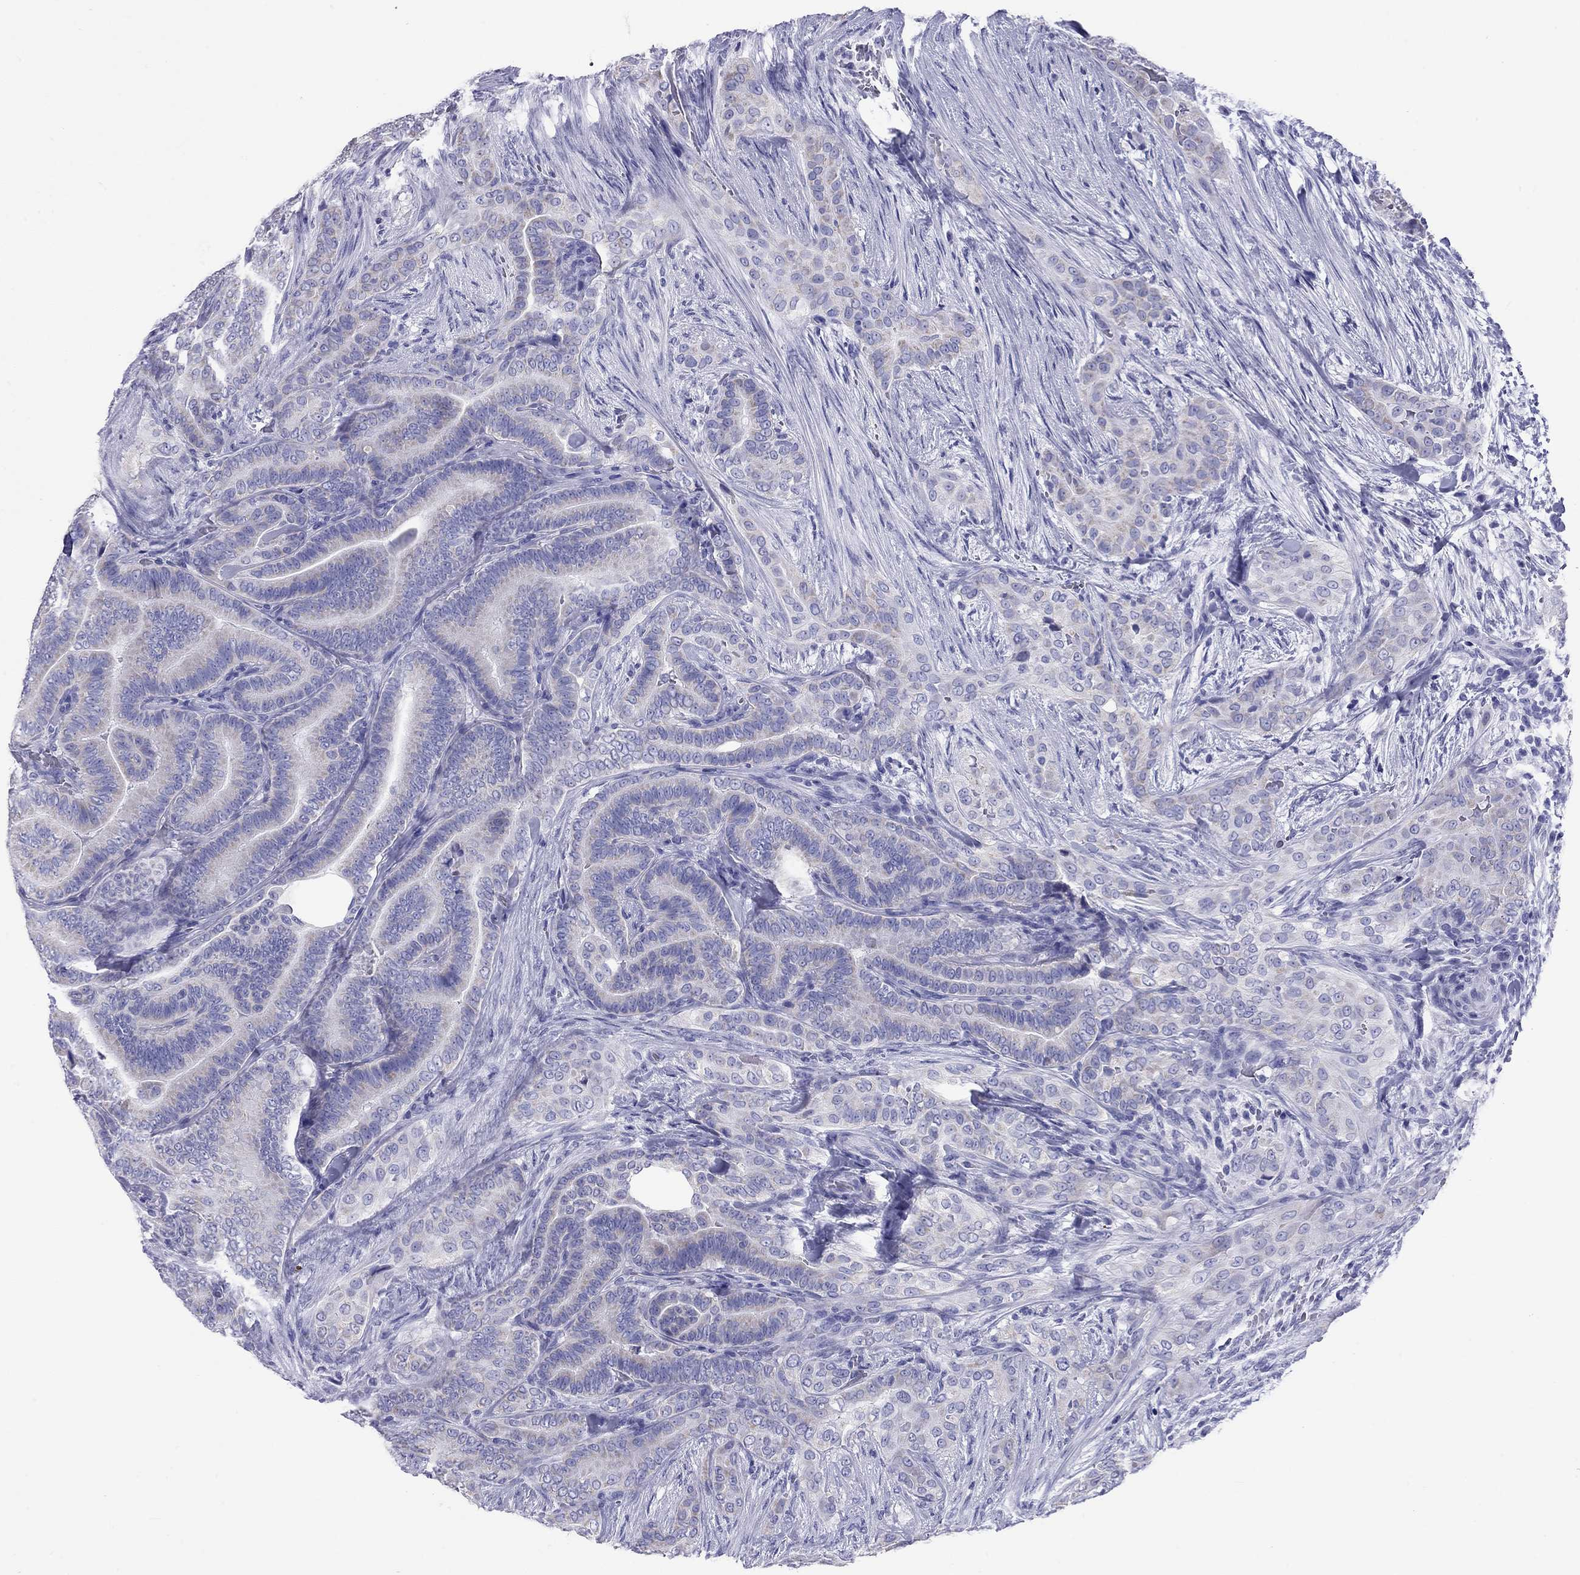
{"staining": {"intensity": "negative", "quantity": "none", "location": "none"}, "tissue": "thyroid cancer", "cell_type": "Tumor cells", "image_type": "cancer", "snomed": [{"axis": "morphology", "description": "Papillary adenocarcinoma, NOS"}, {"axis": "topography", "description": "Thyroid gland"}], "caption": "Papillary adenocarcinoma (thyroid) was stained to show a protein in brown. There is no significant expression in tumor cells.", "gene": "DPY19L2", "patient": {"sex": "male", "age": 61}}